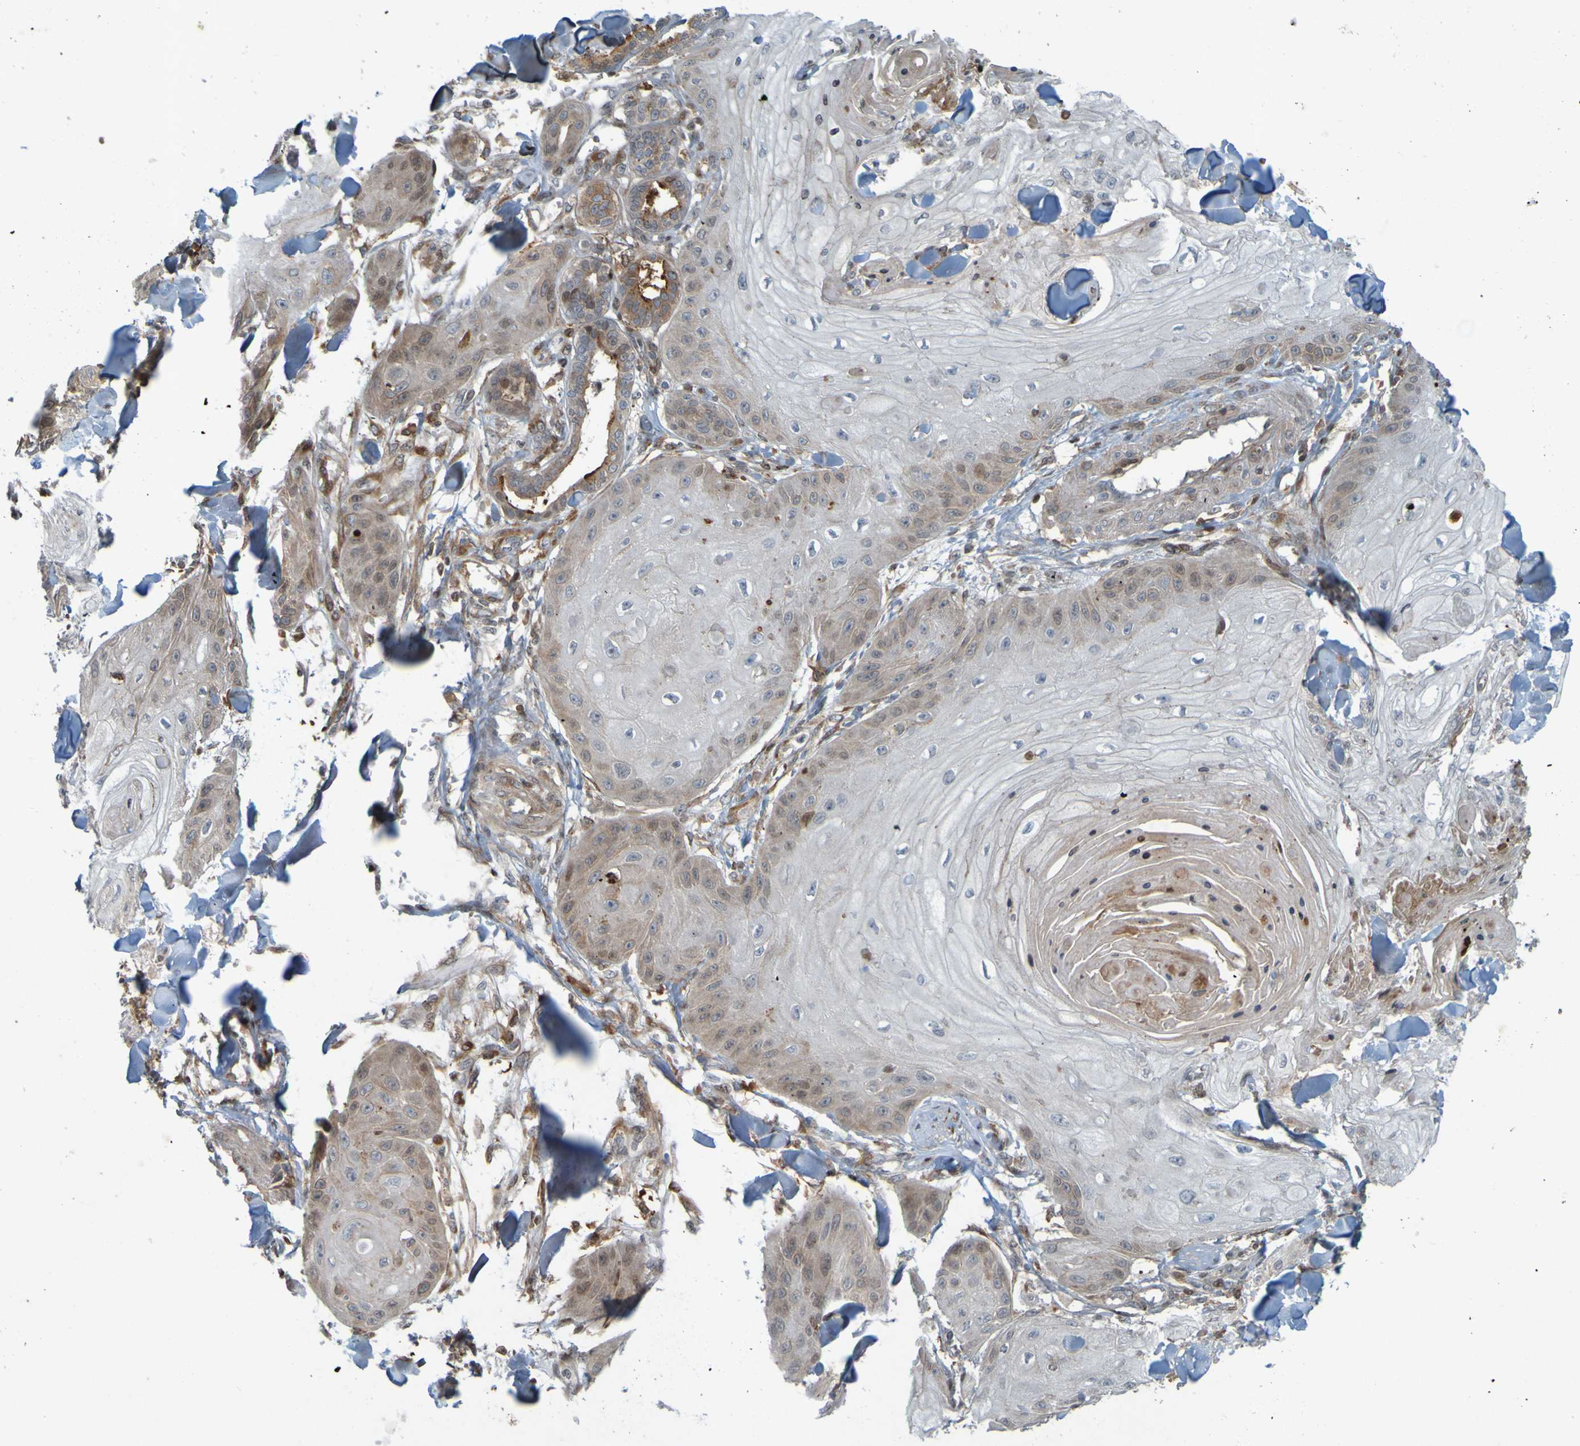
{"staining": {"intensity": "weak", "quantity": "<25%", "location": "cytoplasmic/membranous"}, "tissue": "skin cancer", "cell_type": "Tumor cells", "image_type": "cancer", "snomed": [{"axis": "morphology", "description": "Squamous cell carcinoma, NOS"}, {"axis": "topography", "description": "Skin"}], "caption": "Squamous cell carcinoma (skin) was stained to show a protein in brown. There is no significant expression in tumor cells.", "gene": "GUCY1A1", "patient": {"sex": "male", "age": 74}}